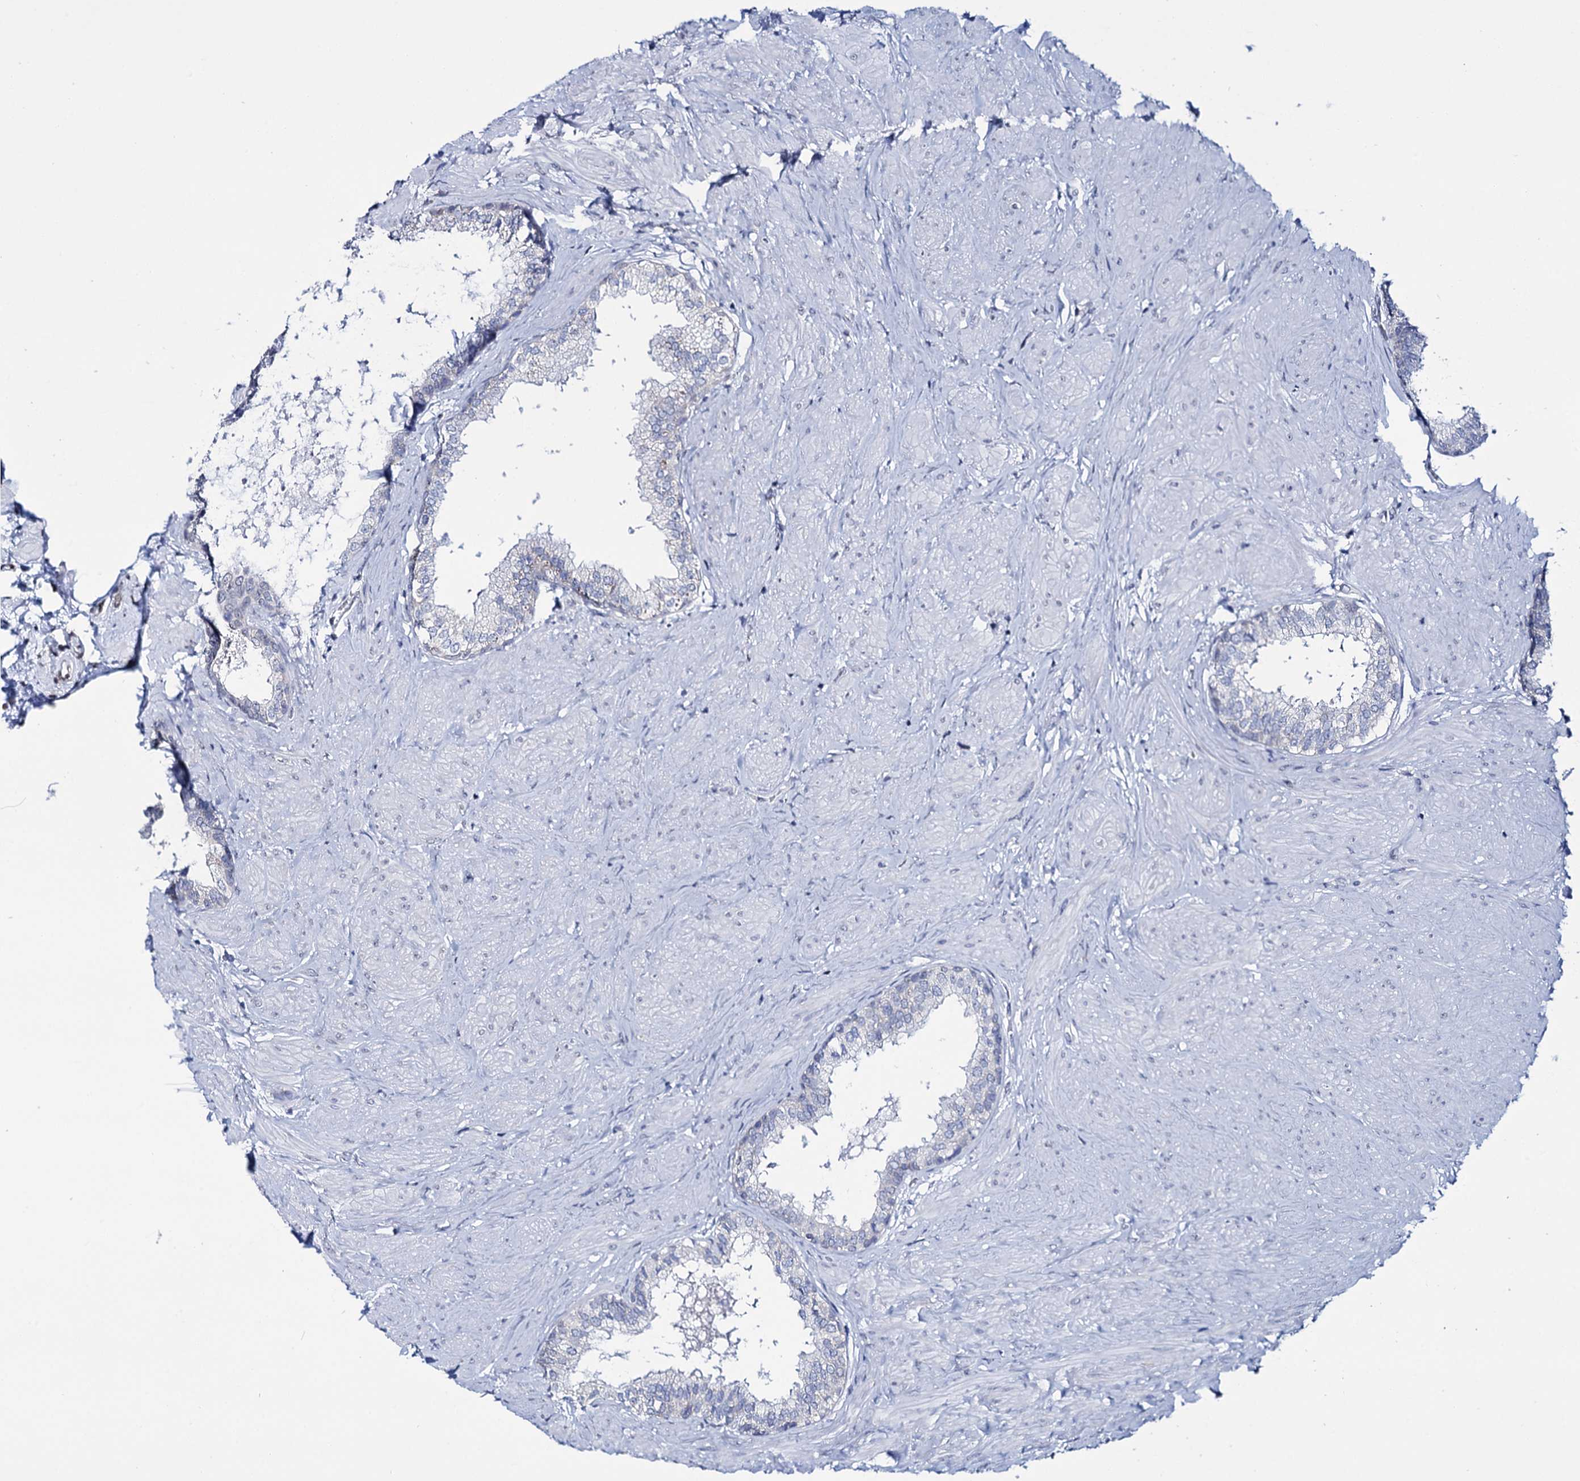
{"staining": {"intensity": "weak", "quantity": "25%-75%", "location": "nuclear"}, "tissue": "prostate", "cell_type": "Glandular cells", "image_type": "normal", "snomed": [{"axis": "morphology", "description": "Normal tissue, NOS"}, {"axis": "topography", "description": "Prostate"}], "caption": "Immunohistochemistry (IHC) staining of unremarkable prostate, which exhibits low levels of weak nuclear expression in about 25%-75% of glandular cells indicating weak nuclear protein staining. The staining was performed using DAB (brown) for protein detection and nuclei were counterstained in hematoxylin (blue).", "gene": "SPATS2", "patient": {"sex": "male", "age": 48}}